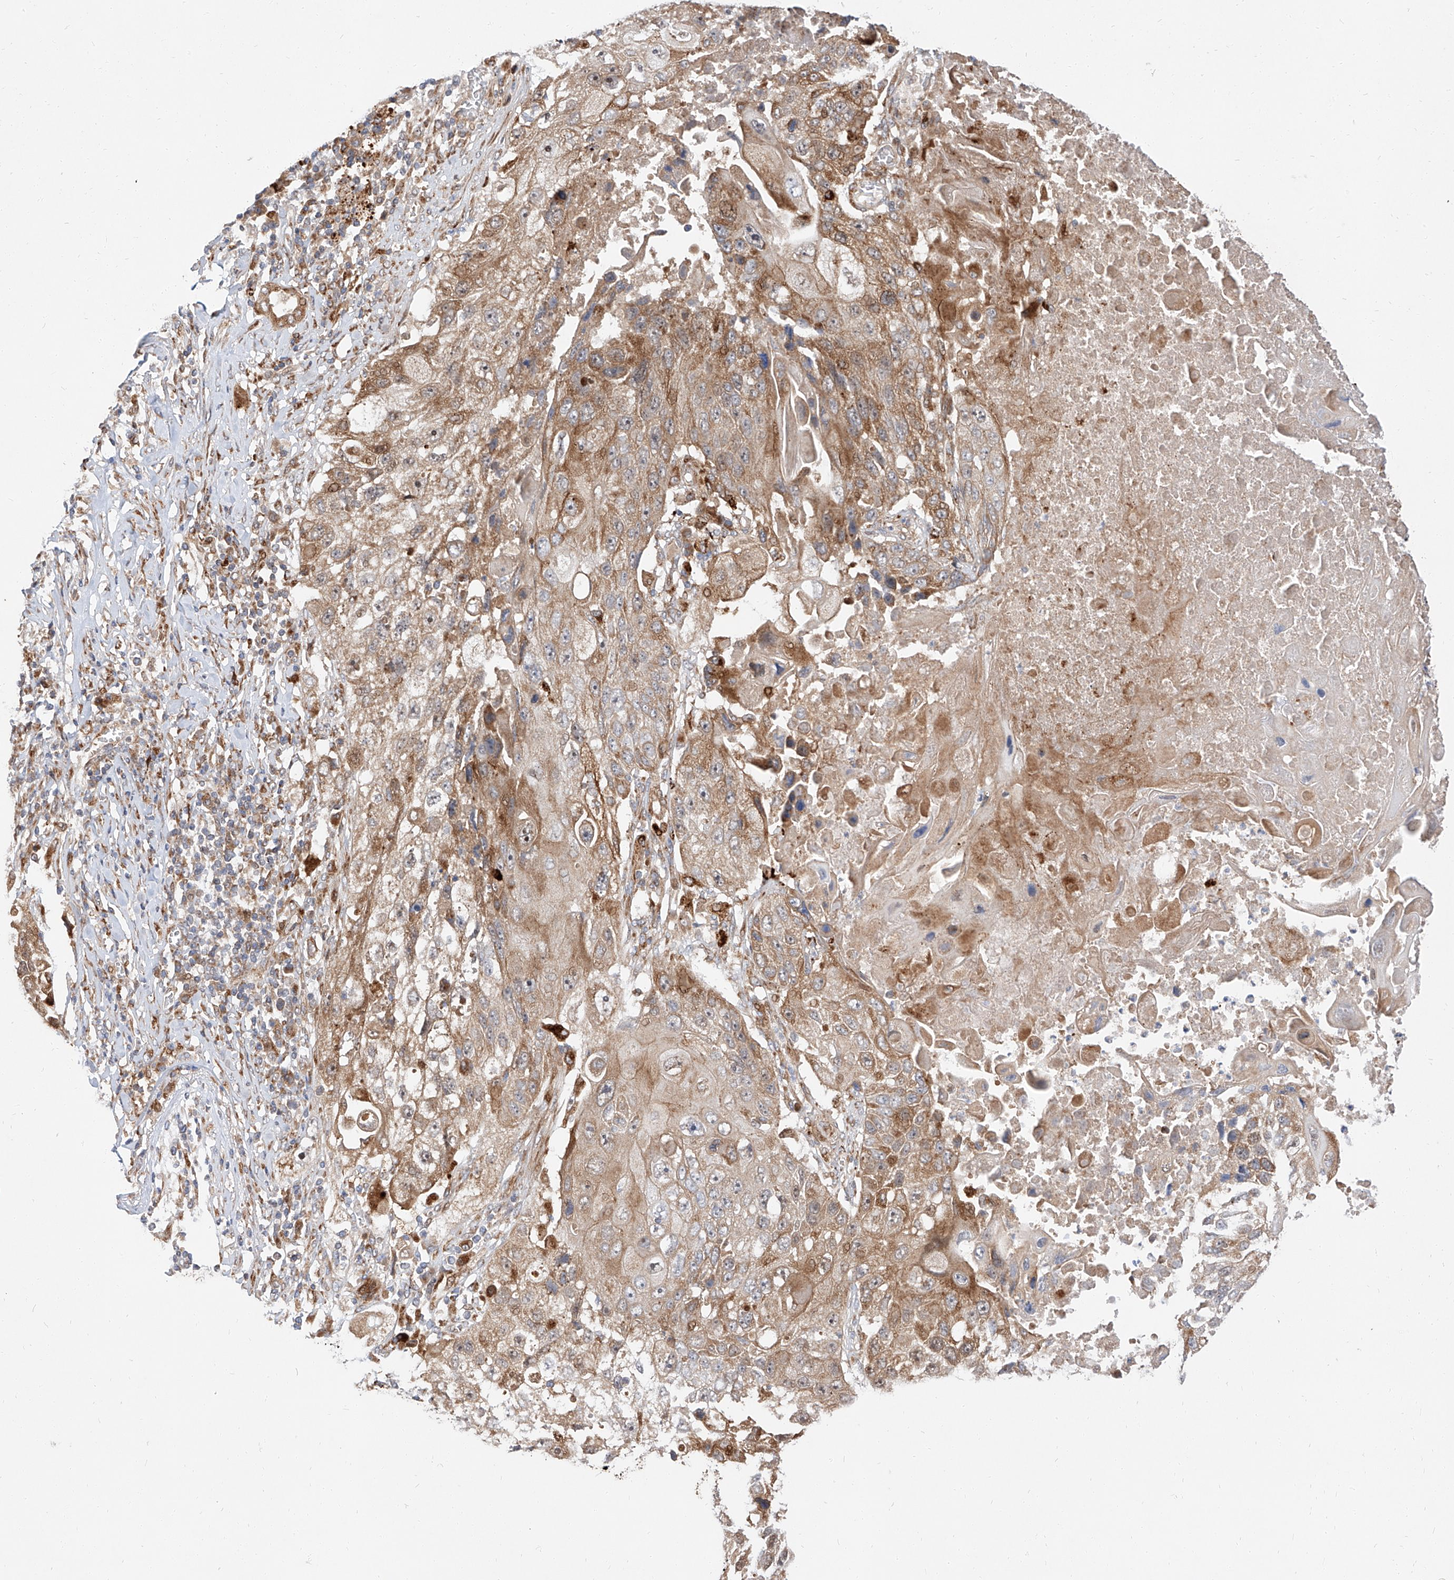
{"staining": {"intensity": "moderate", "quantity": ">75%", "location": "cytoplasmic/membranous"}, "tissue": "lung cancer", "cell_type": "Tumor cells", "image_type": "cancer", "snomed": [{"axis": "morphology", "description": "Squamous cell carcinoma, NOS"}, {"axis": "topography", "description": "Lung"}], "caption": "Lung cancer (squamous cell carcinoma) stained with a protein marker shows moderate staining in tumor cells.", "gene": "DIRAS3", "patient": {"sex": "male", "age": 61}}